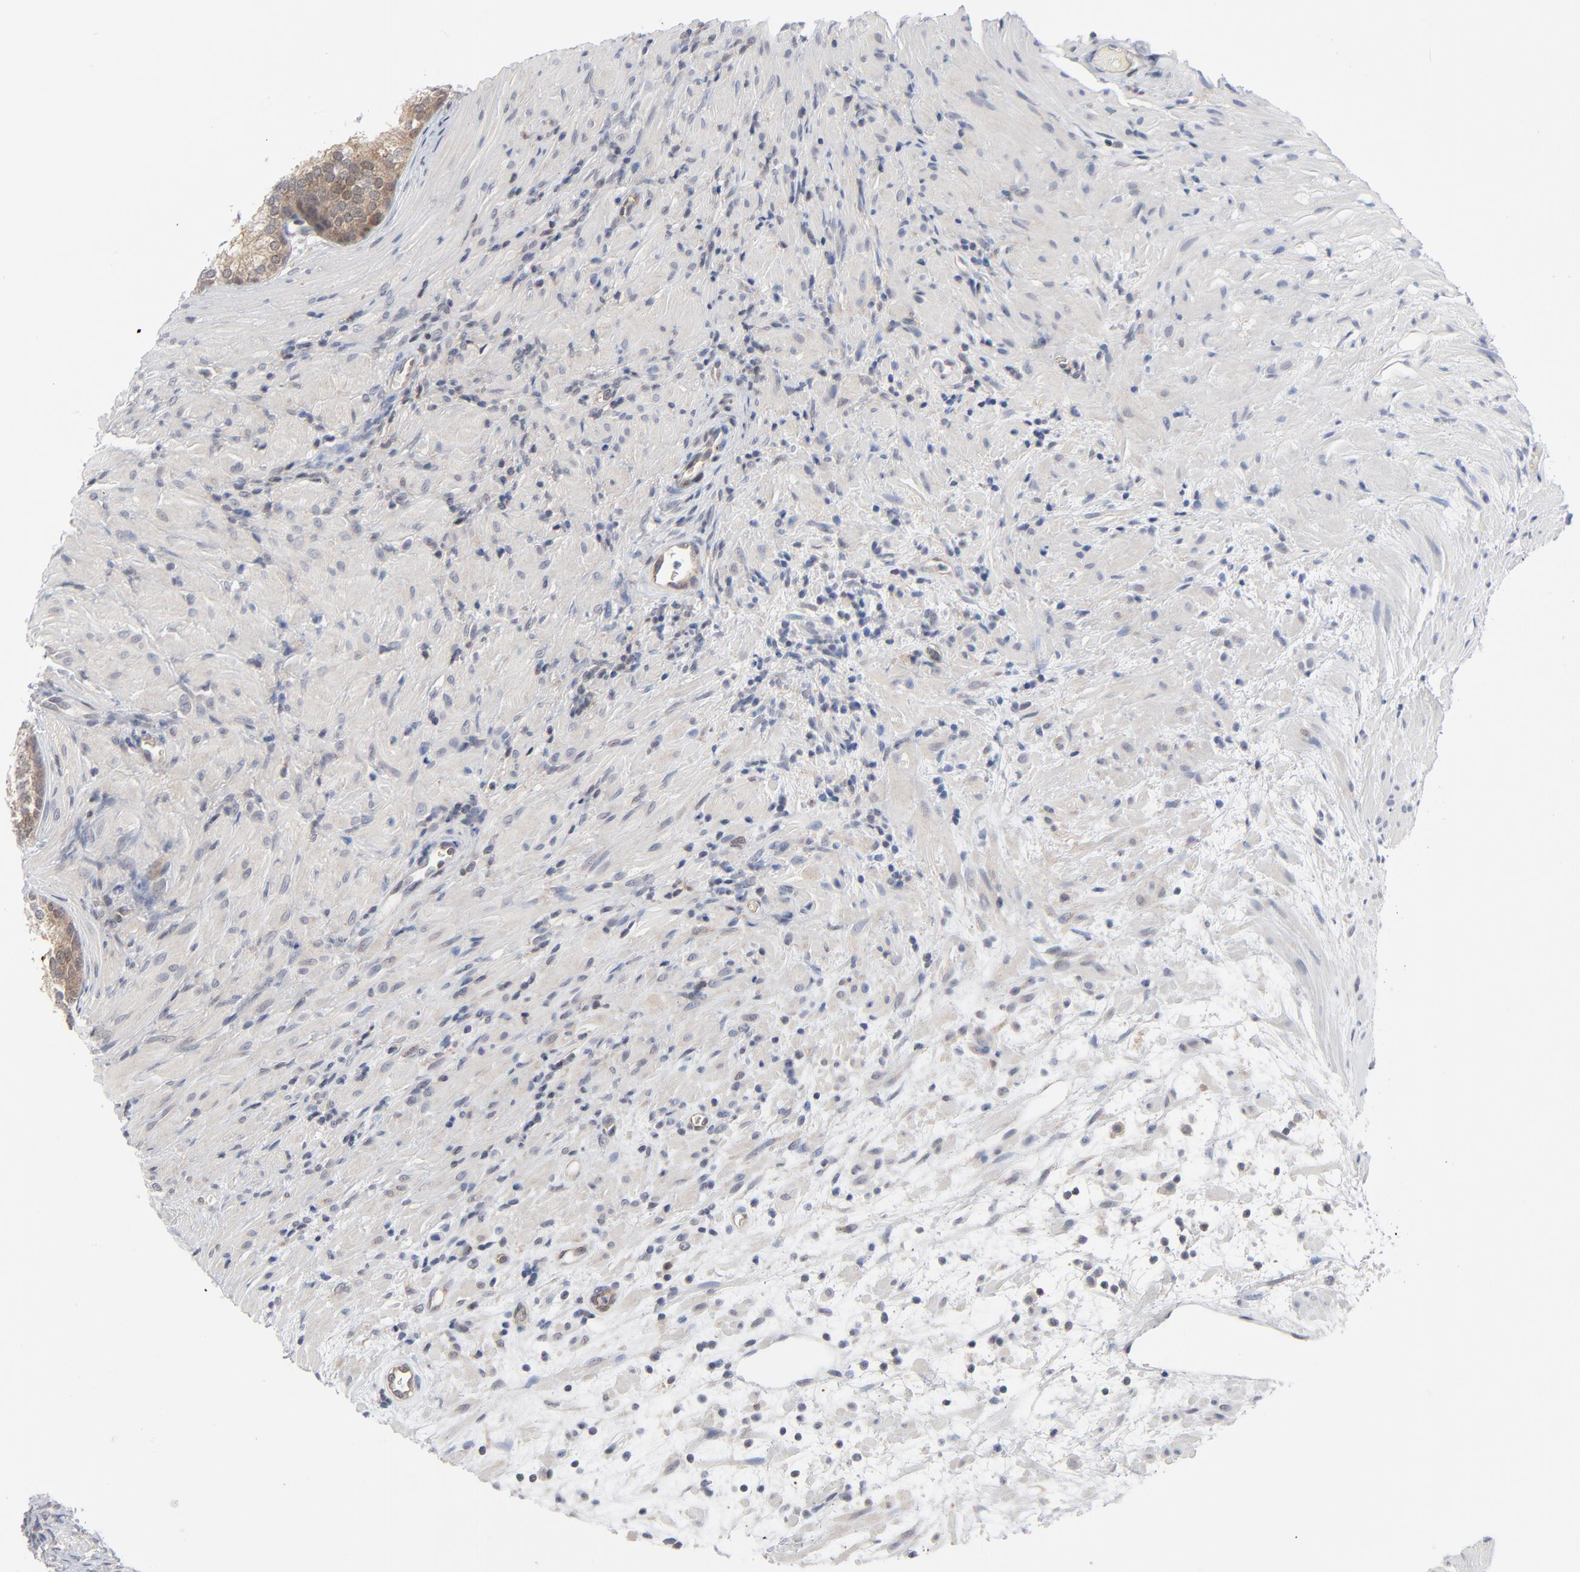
{"staining": {"intensity": "weak", "quantity": ">75%", "location": "cytoplasmic/membranous"}, "tissue": "prostate", "cell_type": "Glandular cells", "image_type": "normal", "snomed": [{"axis": "morphology", "description": "Normal tissue, NOS"}, {"axis": "topography", "description": "Prostate"}], "caption": "Immunohistochemical staining of normal prostate displays low levels of weak cytoplasmic/membranous expression in approximately >75% of glandular cells.", "gene": "RPS6KB1", "patient": {"sex": "male", "age": 76}}